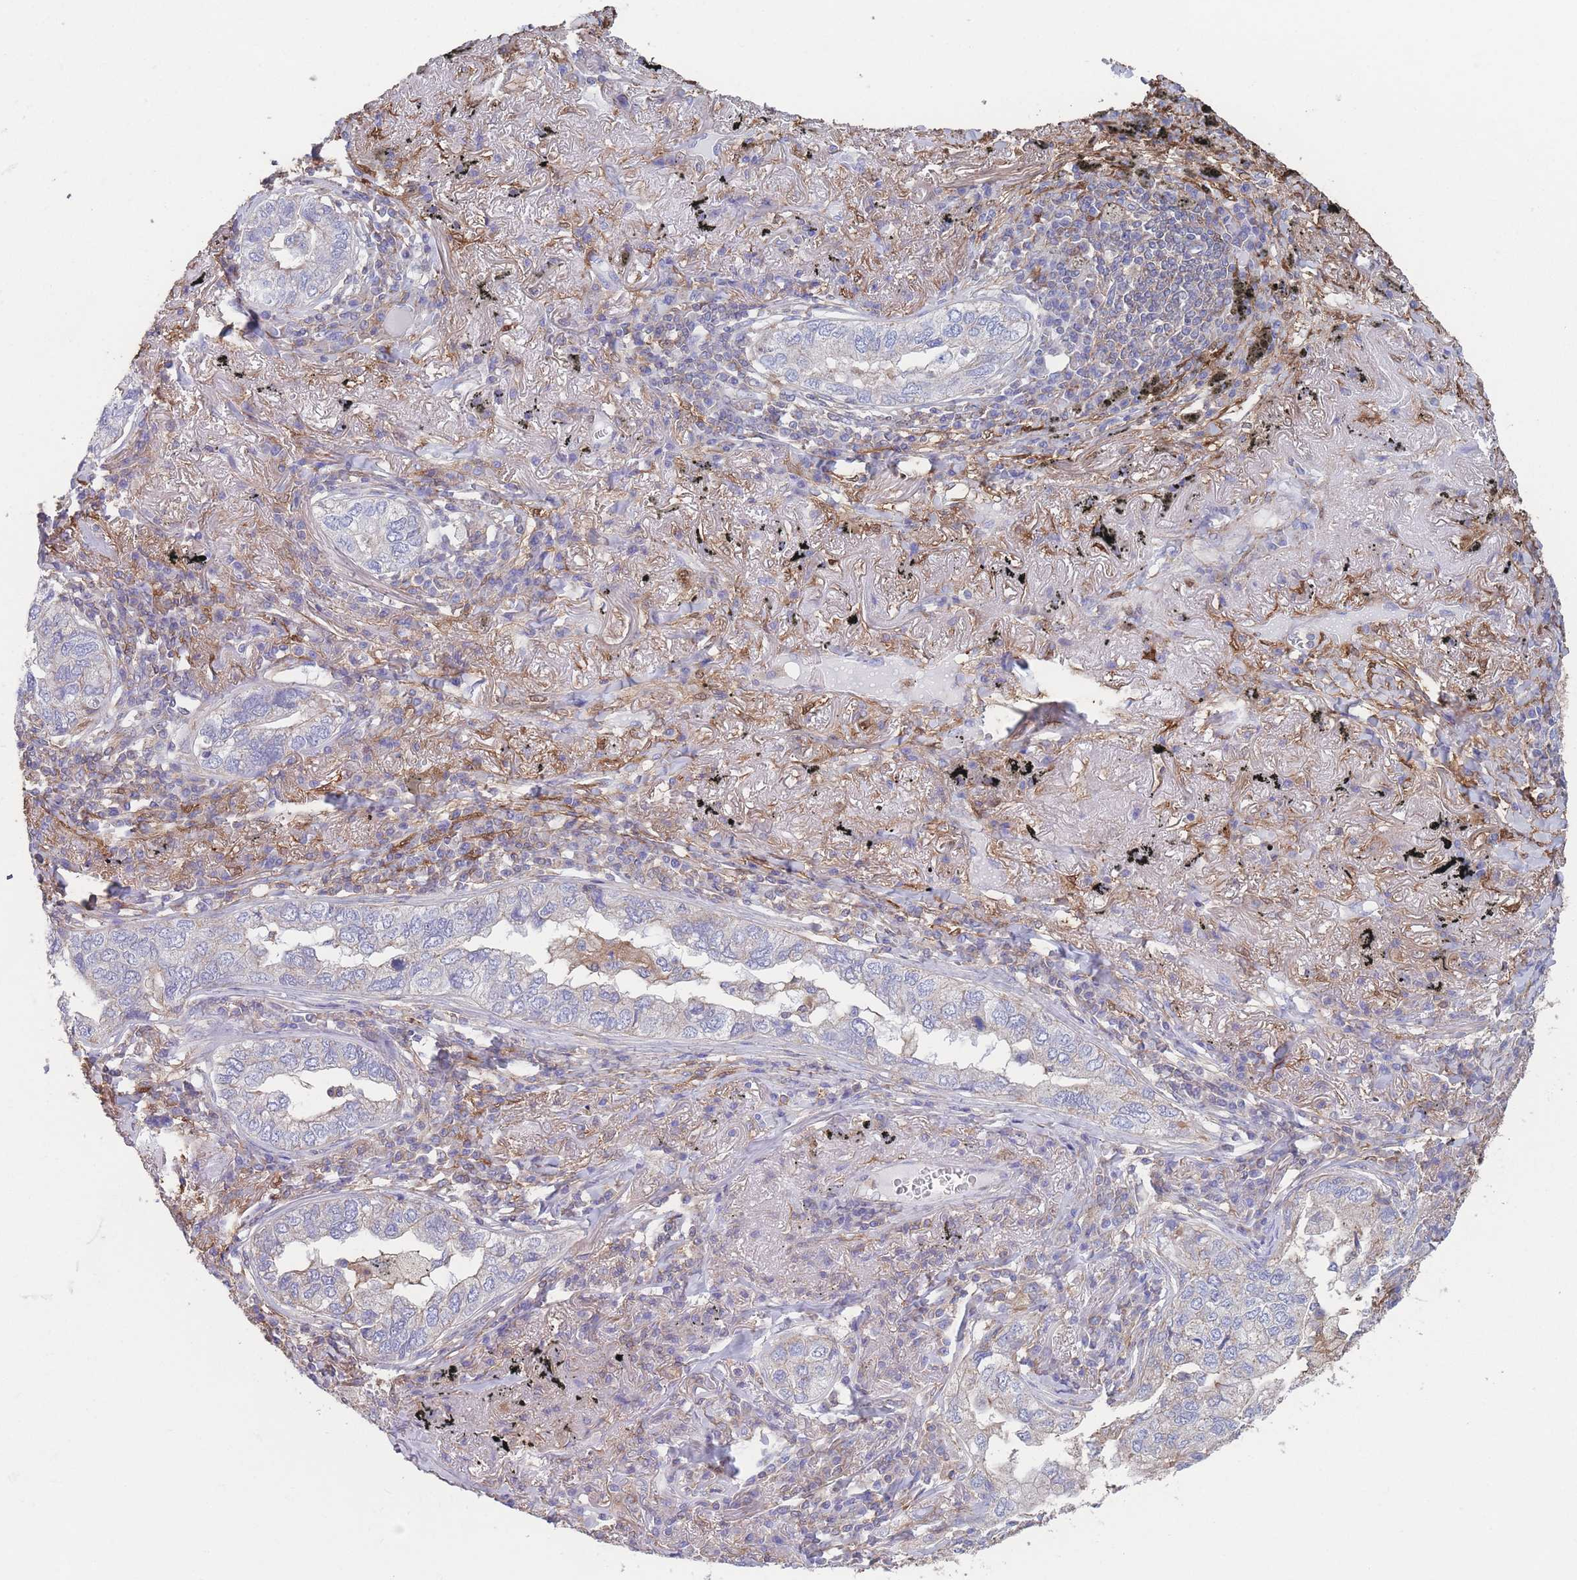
{"staining": {"intensity": "negative", "quantity": "none", "location": "none"}, "tissue": "lung cancer", "cell_type": "Tumor cells", "image_type": "cancer", "snomed": [{"axis": "morphology", "description": "Adenocarcinoma, NOS"}, {"axis": "topography", "description": "Lung"}], "caption": "The image displays no staining of tumor cells in lung cancer (adenocarcinoma). (DAB (3,3'-diaminobenzidine) immunohistochemistry visualized using brightfield microscopy, high magnification).", "gene": "ADH1A", "patient": {"sex": "male", "age": 65}}